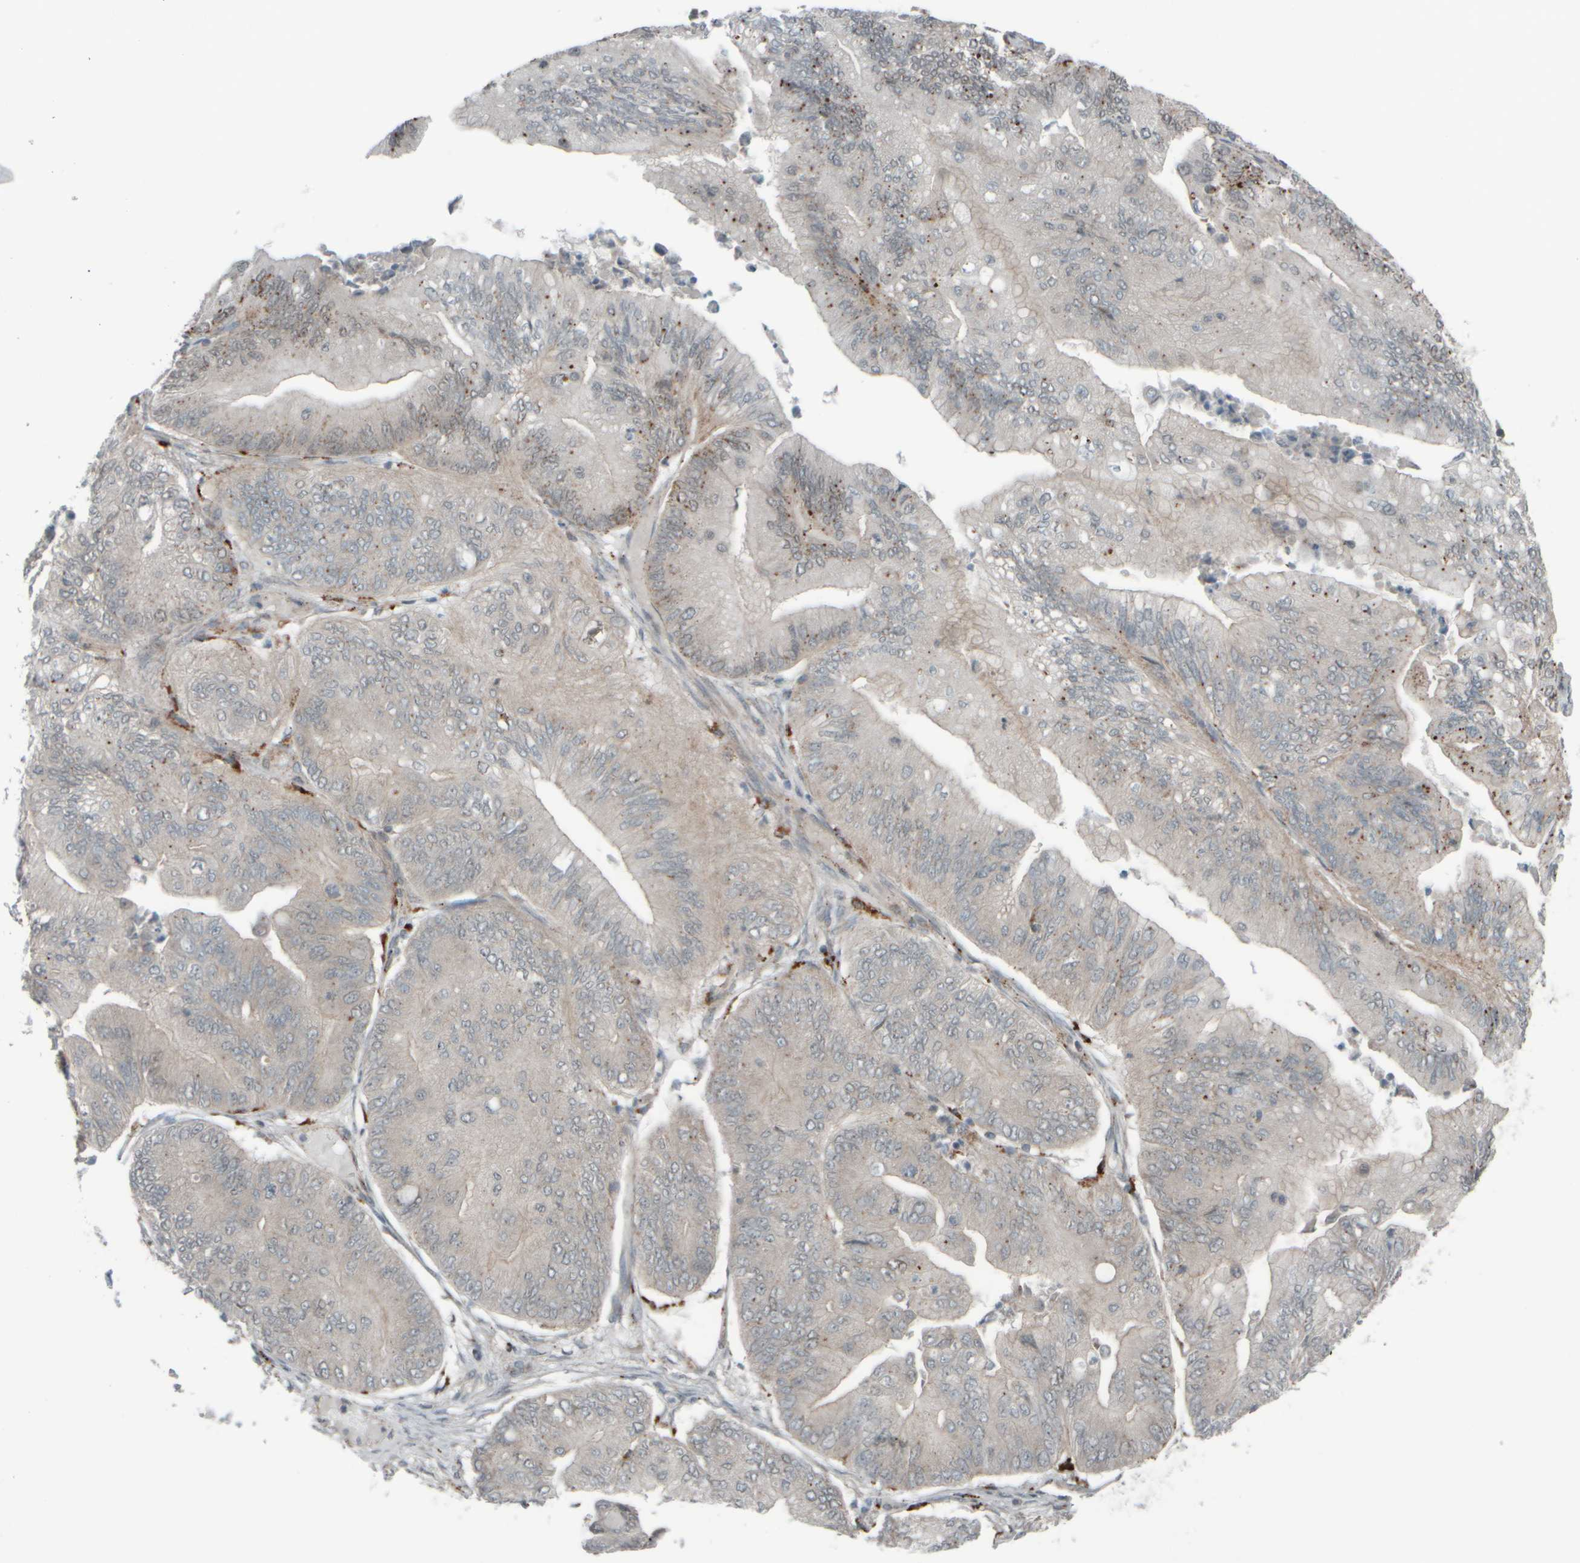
{"staining": {"intensity": "moderate", "quantity": "<25%", "location": "cytoplasmic/membranous"}, "tissue": "ovarian cancer", "cell_type": "Tumor cells", "image_type": "cancer", "snomed": [{"axis": "morphology", "description": "Cystadenocarcinoma, mucinous, NOS"}, {"axis": "topography", "description": "Ovary"}], "caption": "Protein expression analysis of ovarian cancer (mucinous cystadenocarcinoma) exhibits moderate cytoplasmic/membranous staining in about <25% of tumor cells.", "gene": "GIGYF1", "patient": {"sex": "female", "age": 61}}